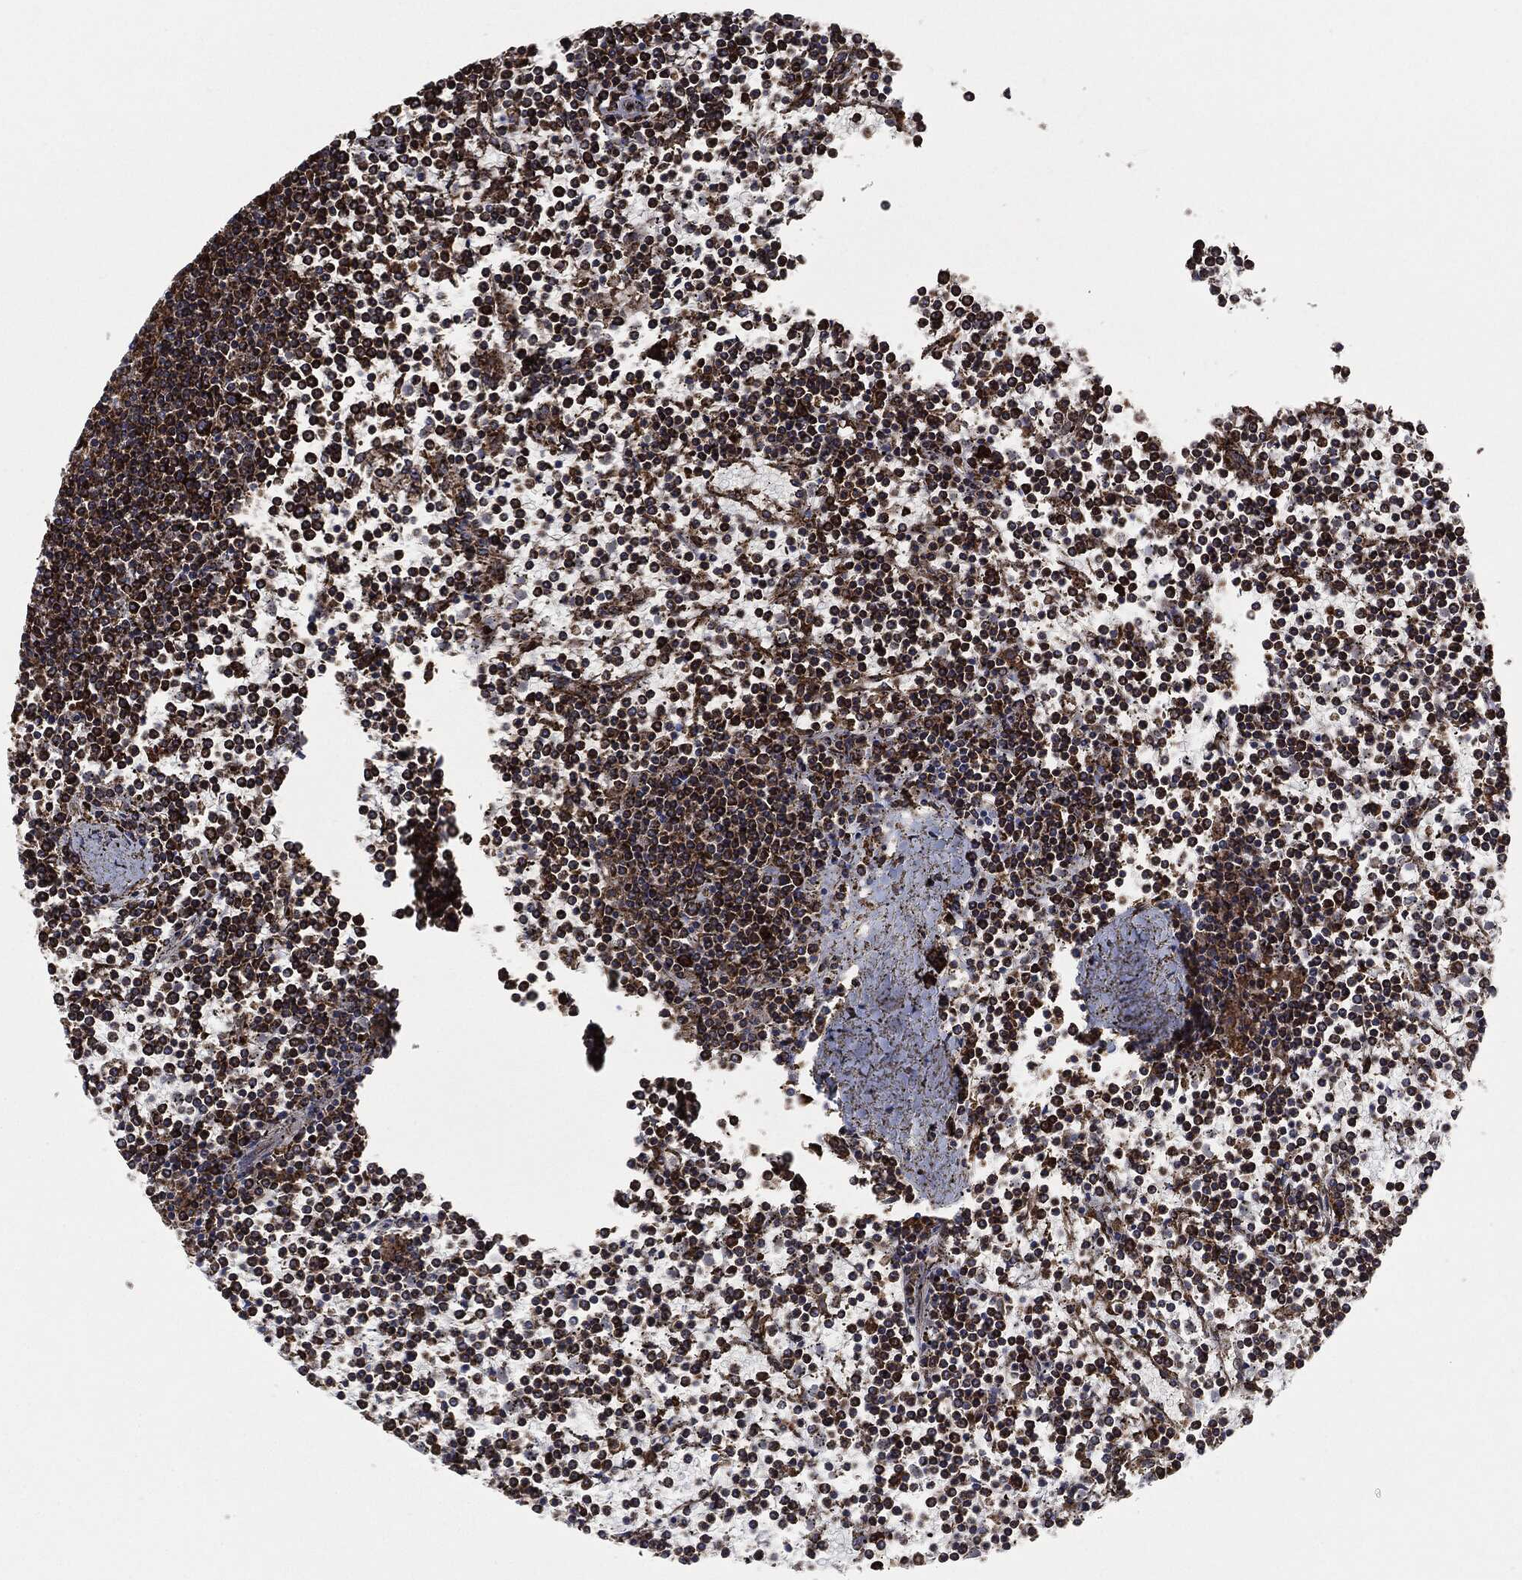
{"staining": {"intensity": "strong", "quantity": ">75%", "location": "cytoplasmic/membranous"}, "tissue": "lymphoma", "cell_type": "Tumor cells", "image_type": "cancer", "snomed": [{"axis": "morphology", "description": "Malignant lymphoma, non-Hodgkin's type, Low grade"}, {"axis": "topography", "description": "Spleen"}], "caption": "Malignant lymphoma, non-Hodgkin's type (low-grade) stained with a protein marker shows strong staining in tumor cells.", "gene": "AMFR", "patient": {"sex": "female", "age": 19}}